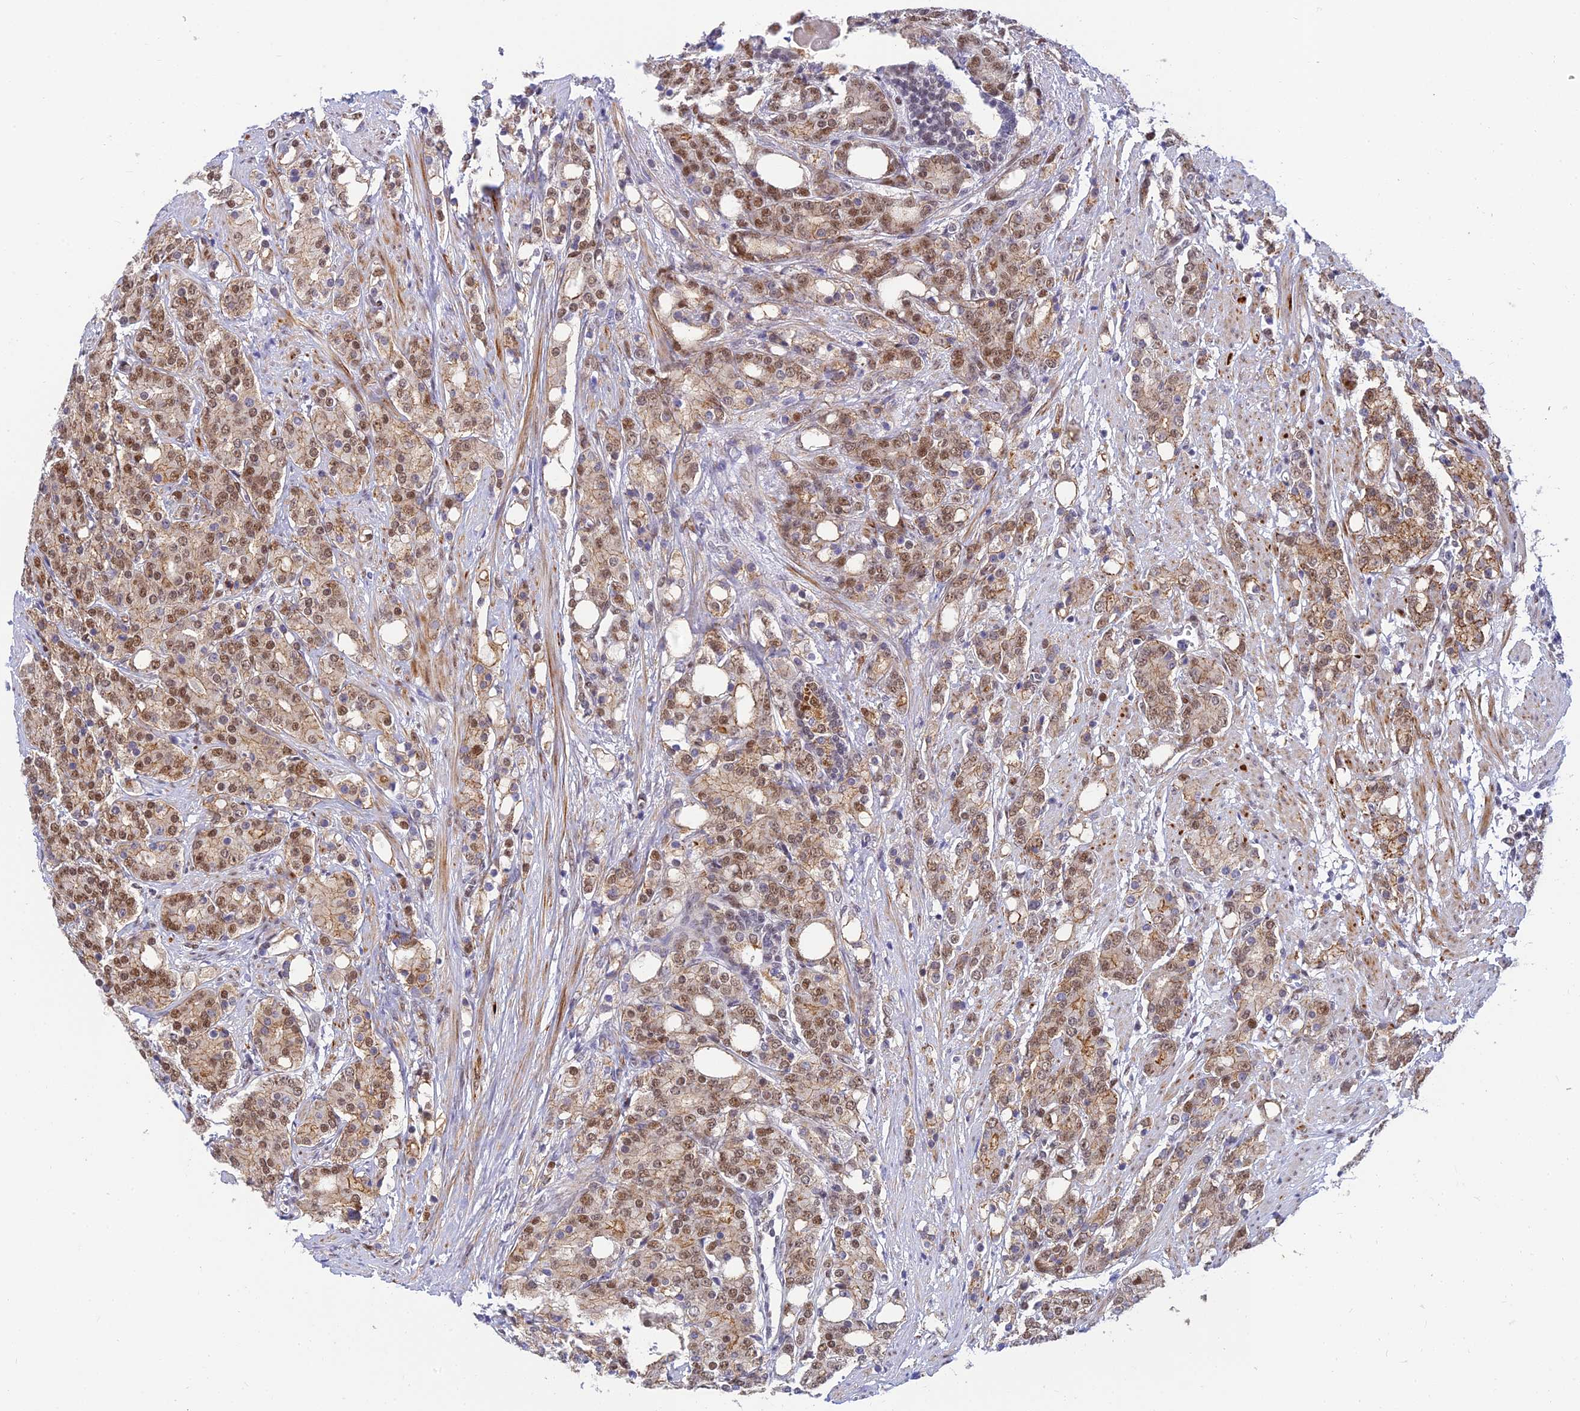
{"staining": {"intensity": "moderate", "quantity": "25%-75%", "location": "nuclear"}, "tissue": "prostate cancer", "cell_type": "Tumor cells", "image_type": "cancer", "snomed": [{"axis": "morphology", "description": "Adenocarcinoma, High grade"}, {"axis": "topography", "description": "Prostate"}], "caption": "A high-resolution micrograph shows immunohistochemistry (IHC) staining of adenocarcinoma (high-grade) (prostate), which displays moderate nuclear positivity in approximately 25%-75% of tumor cells. (DAB (3,3'-diaminobenzidine) IHC with brightfield microscopy, high magnification).", "gene": "CLK4", "patient": {"sex": "male", "age": 62}}